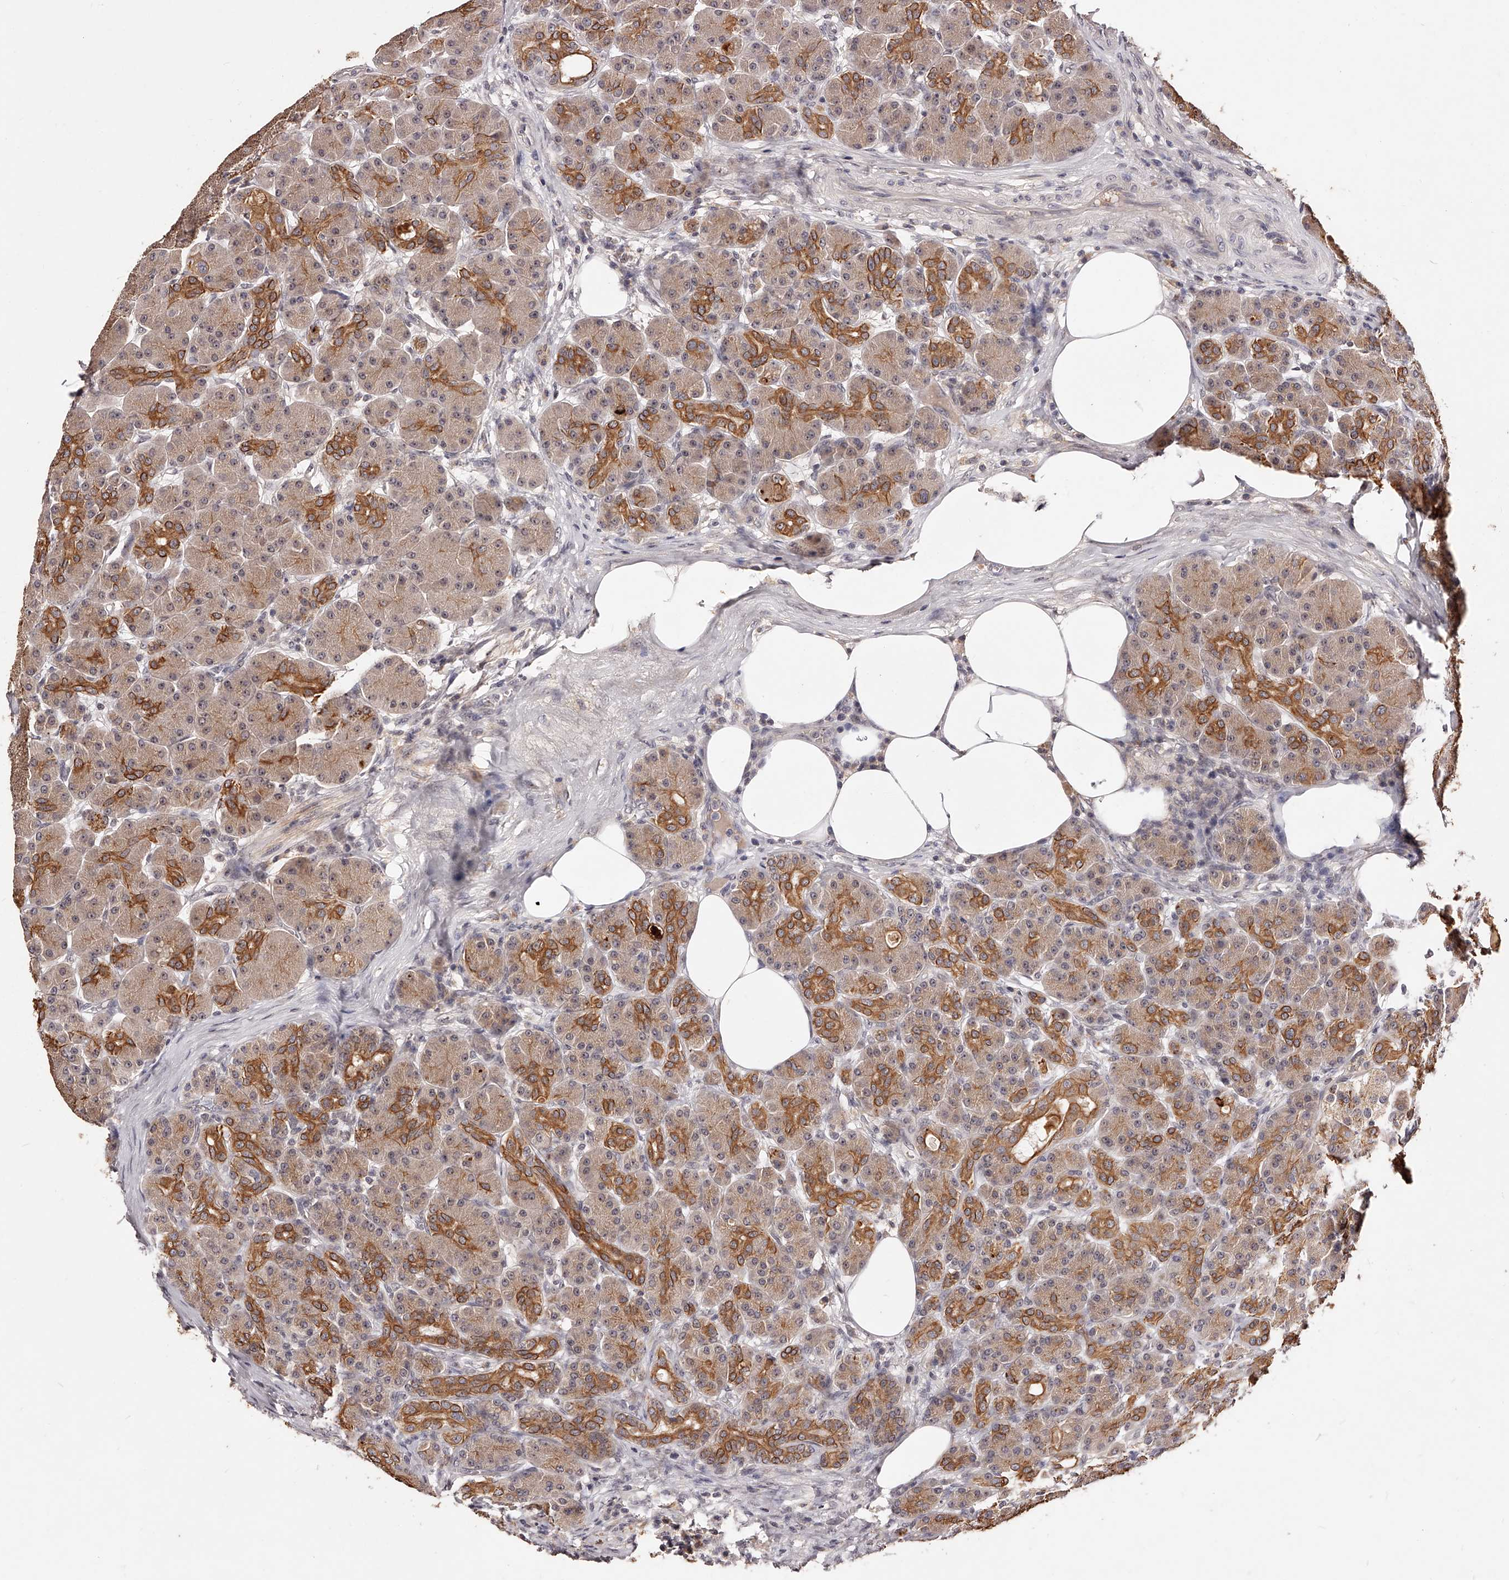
{"staining": {"intensity": "moderate", "quantity": ">75%", "location": "cytoplasmic/membranous"}, "tissue": "pancreas", "cell_type": "Exocrine glandular cells", "image_type": "normal", "snomed": [{"axis": "morphology", "description": "Normal tissue, NOS"}, {"axis": "topography", "description": "Pancreas"}], "caption": "Moderate cytoplasmic/membranous positivity is appreciated in approximately >75% of exocrine glandular cells in benign pancreas. Using DAB (brown) and hematoxylin (blue) stains, captured at high magnification using brightfield microscopy.", "gene": "PHACTR1", "patient": {"sex": "male", "age": 63}}